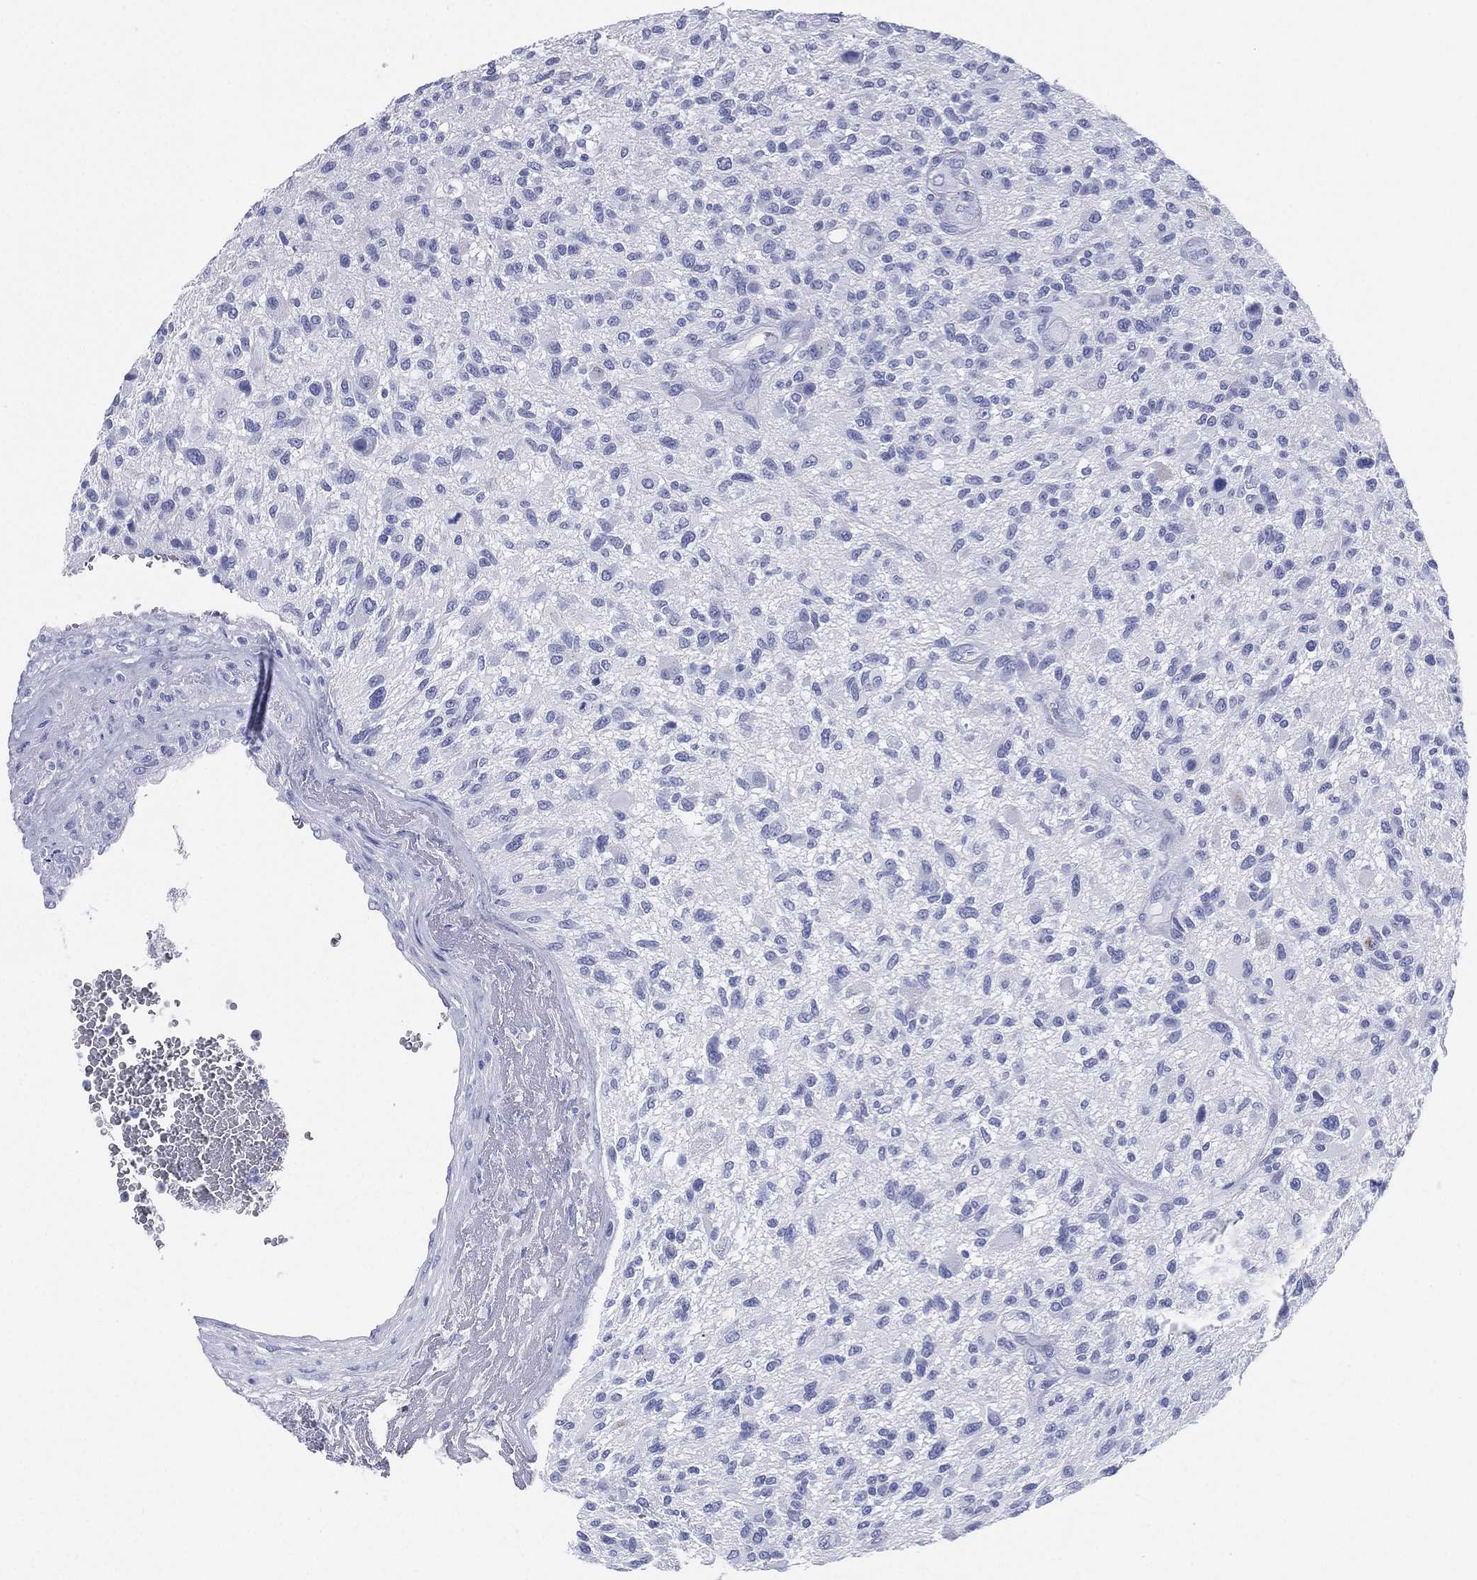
{"staining": {"intensity": "negative", "quantity": "none", "location": "none"}, "tissue": "glioma", "cell_type": "Tumor cells", "image_type": "cancer", "snomed": [{"axis": "morphology", "description": "Glioma, malignant, High grade"}, {"axis": "topography", "description": "Brain"}], "caption": "Immunohistochemistry micrograph of malignant glioma (high-grade) stained for a protein (brown), which demonstrates no staining in tumor cells.", "gene": "CD79A", "patient": {"sex": "male", "age": 47}}